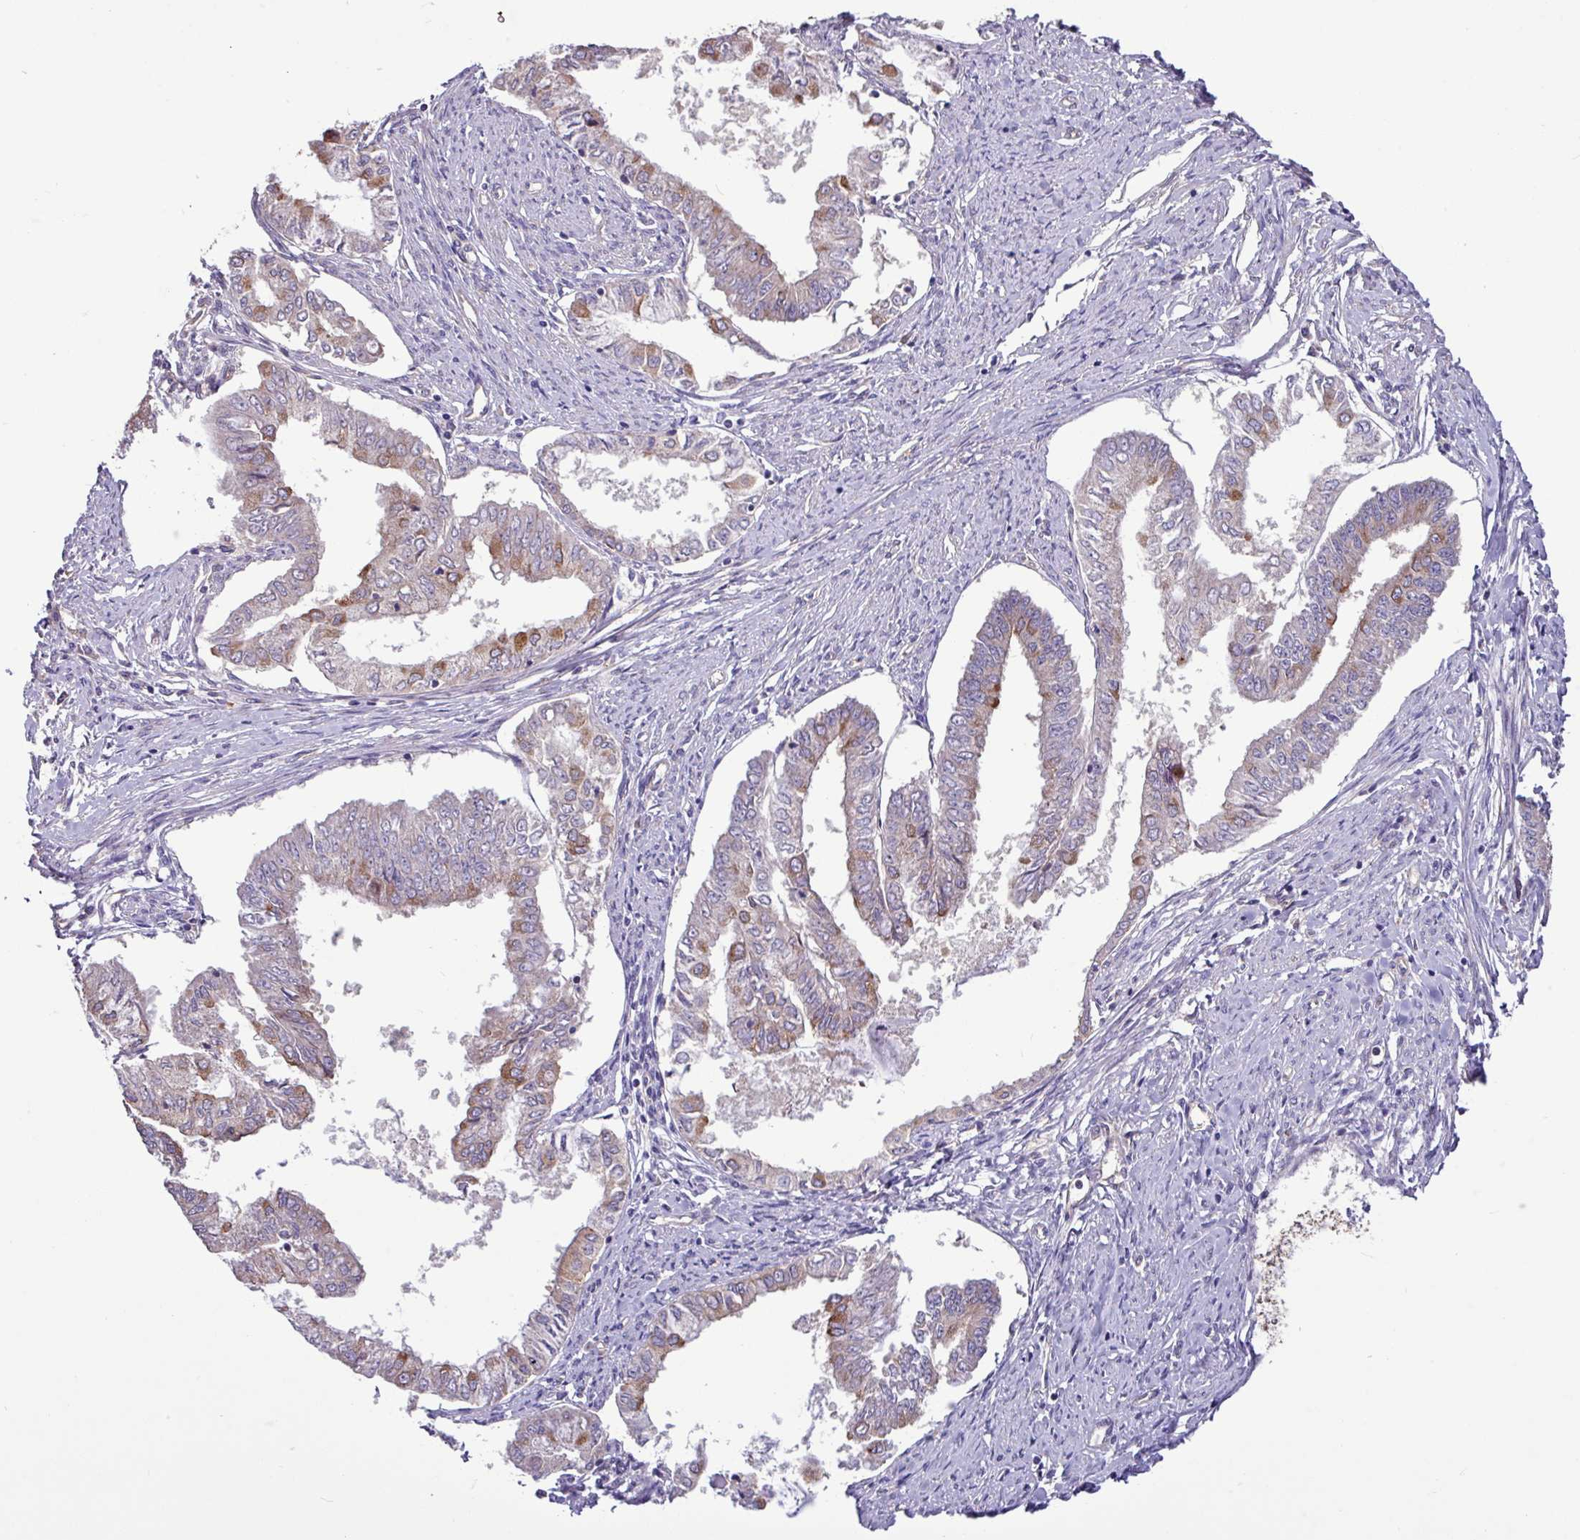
{"staining": {"intensity": "moderate", "quantity": "25%-75%", "location": "cytoplasmic/membranous"}, "tissue": "endometrial cancer", "cell_type": "Tumor cells", "image_type": "cancer", "snomed": [{"axis": "morphology", "description": "Adenocarcinoma, NOS"}, {"axis": "topography", "description": "Endometrium"}], "caption": "This photomicrograph shows endometrial cancer stained with immunohistochemistry to label a protein in brown. The cytoplasmic/membranous of tumor cells show moderate positivity for the protein. Nuclei are counter-stained blue.", "gene": "LSM12", "patient": {"sex": "female", "age": 76}}